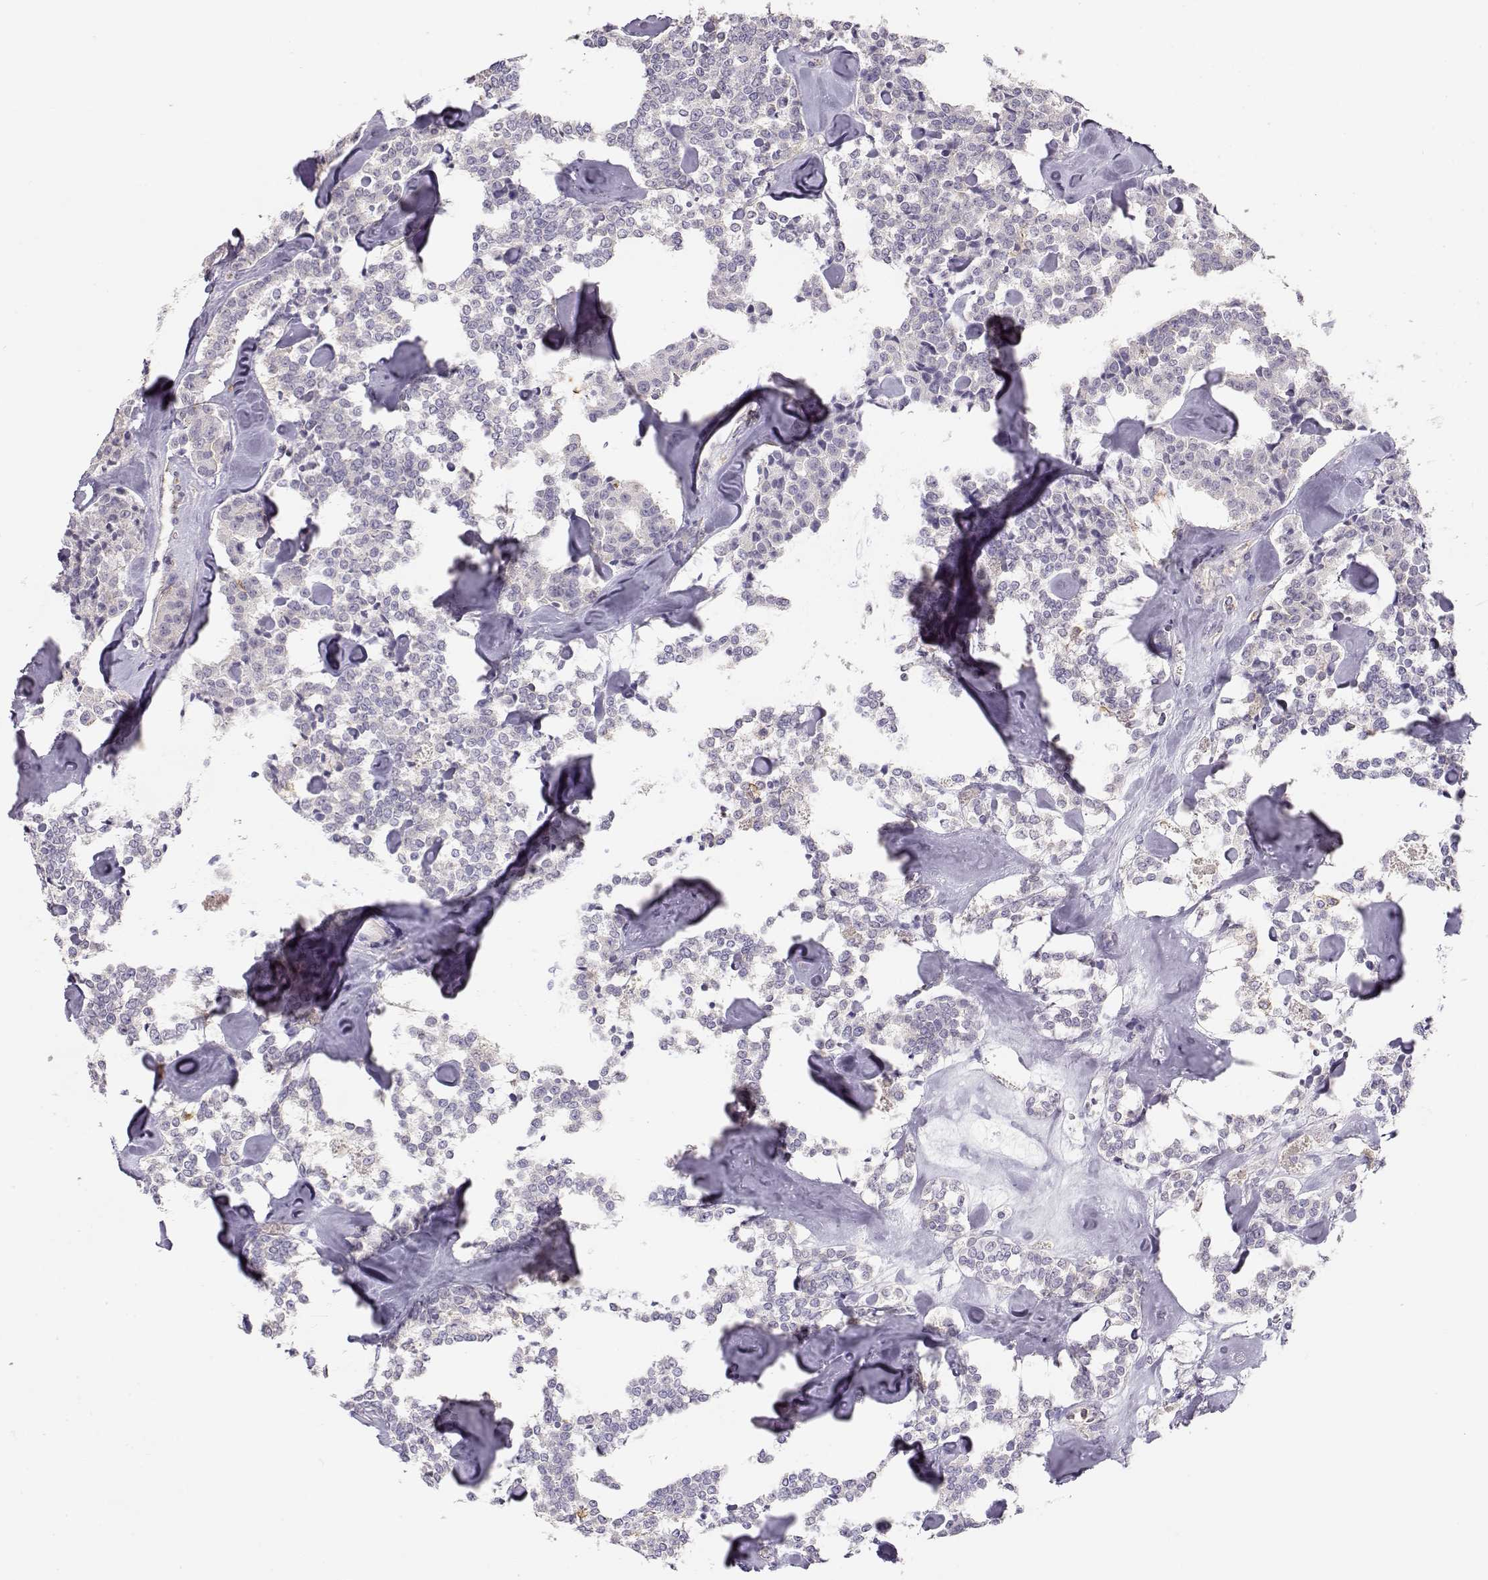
{"staining": {"intensity": "negative", "quantity": "none", "location": "none"}, "tissue": "carcinoid", "cell_type": "Tumor cells", "image_type": "cancer", "snomed": [{"axis": "morphology", "description": "Carcinoid, malignant, NOS"}, {"axis": "topography", "description": "Pancreas"}], "caption": "DAB (3,3'-diaminobenzidine) immunohistochemical staining of human carcinoid demonstrates no significant staining in tumor cells.", "gene": "DAPL1", "patient": {"sex": "male", "age": 41}}